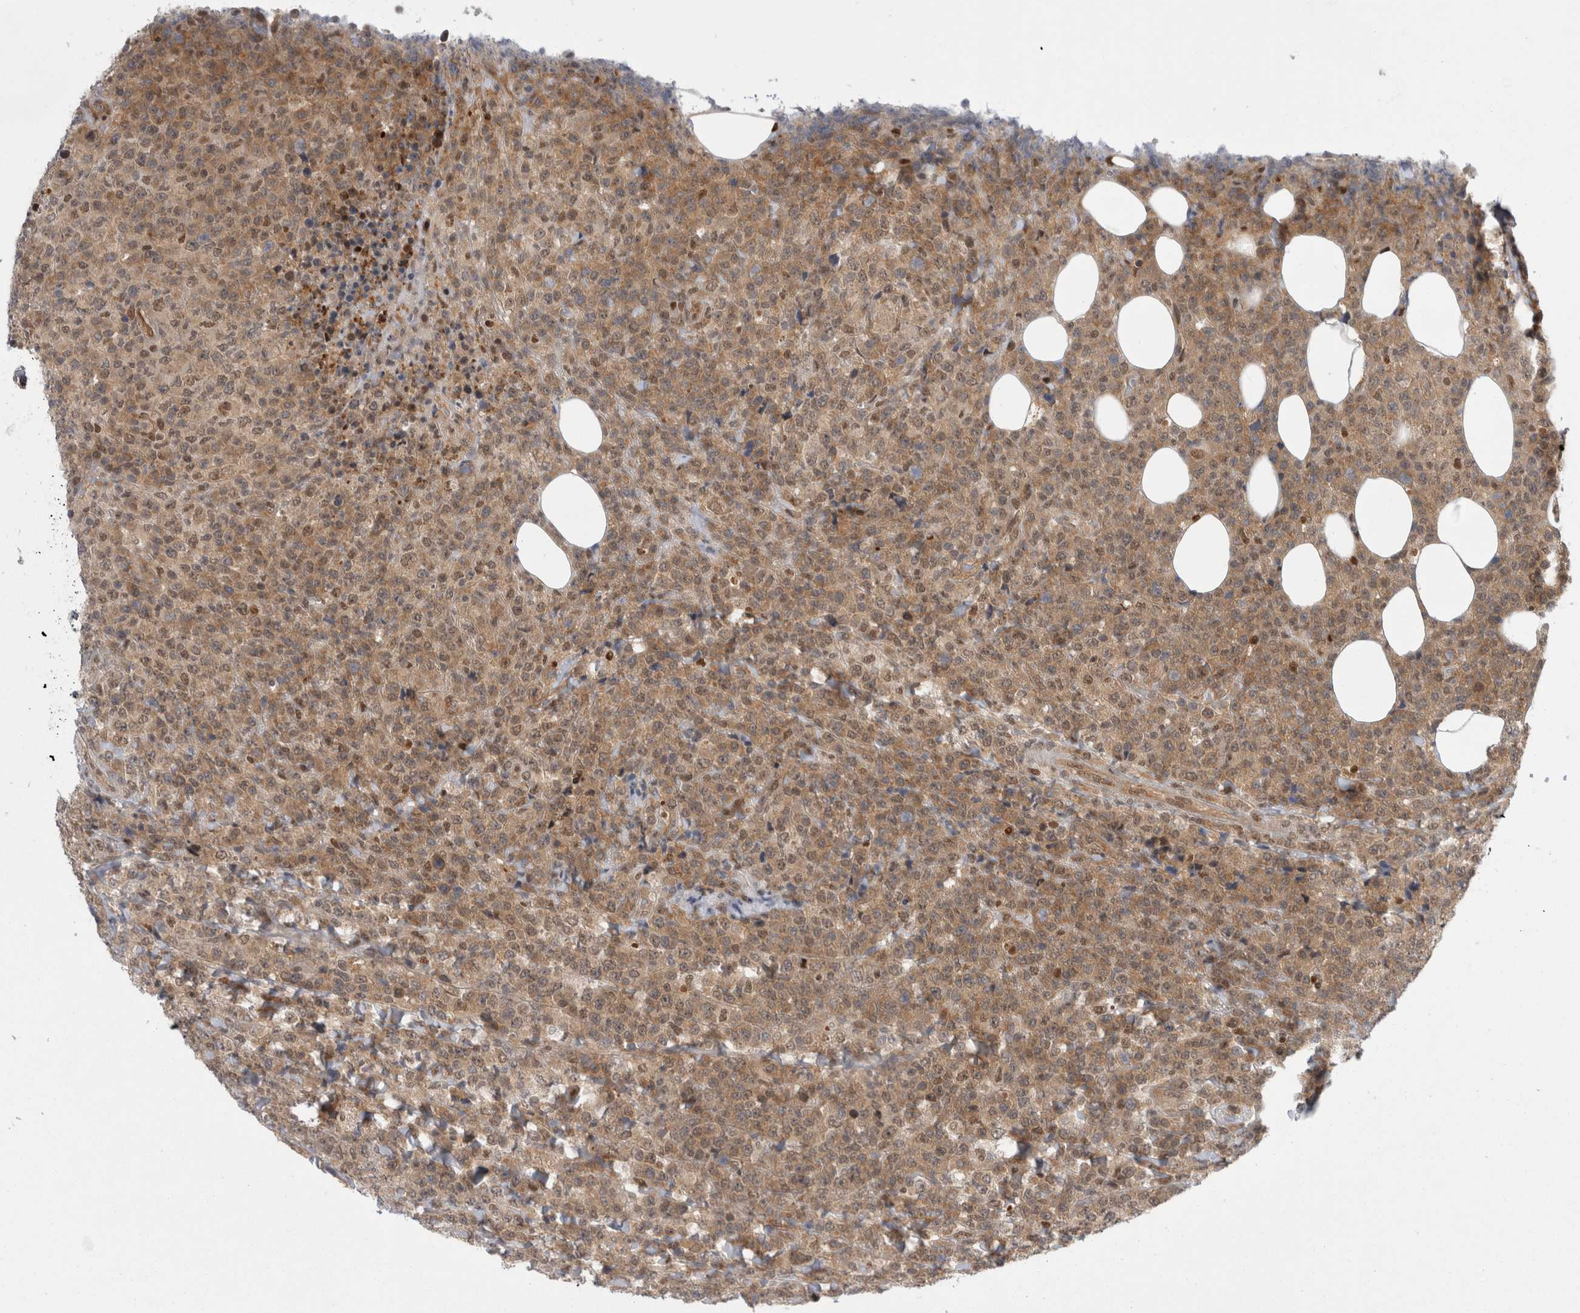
{"staining": {"intensity": "moderate", "quantity": ">75%", "location": "cytoplasmic/membranous"}, "tissue": "lymphoma", "cell_type": "Tumor cells", "image_type": "cancer", "snomed": [{"axis": "morphology", "description": "Malignant lymphoma, non-Hodgkin's type, High grade"}, {"axis": "topography", "description": "Lymph node"}], "caption": "Tumor cells demonstrate medium levels of moderate cytoplasmic/membranous positivity in approximately >75% of cells in lymphoma. Nuclei are stained in blue.", "gene": "PSMB2", "patient": {"sex": "male", "age": 13}}